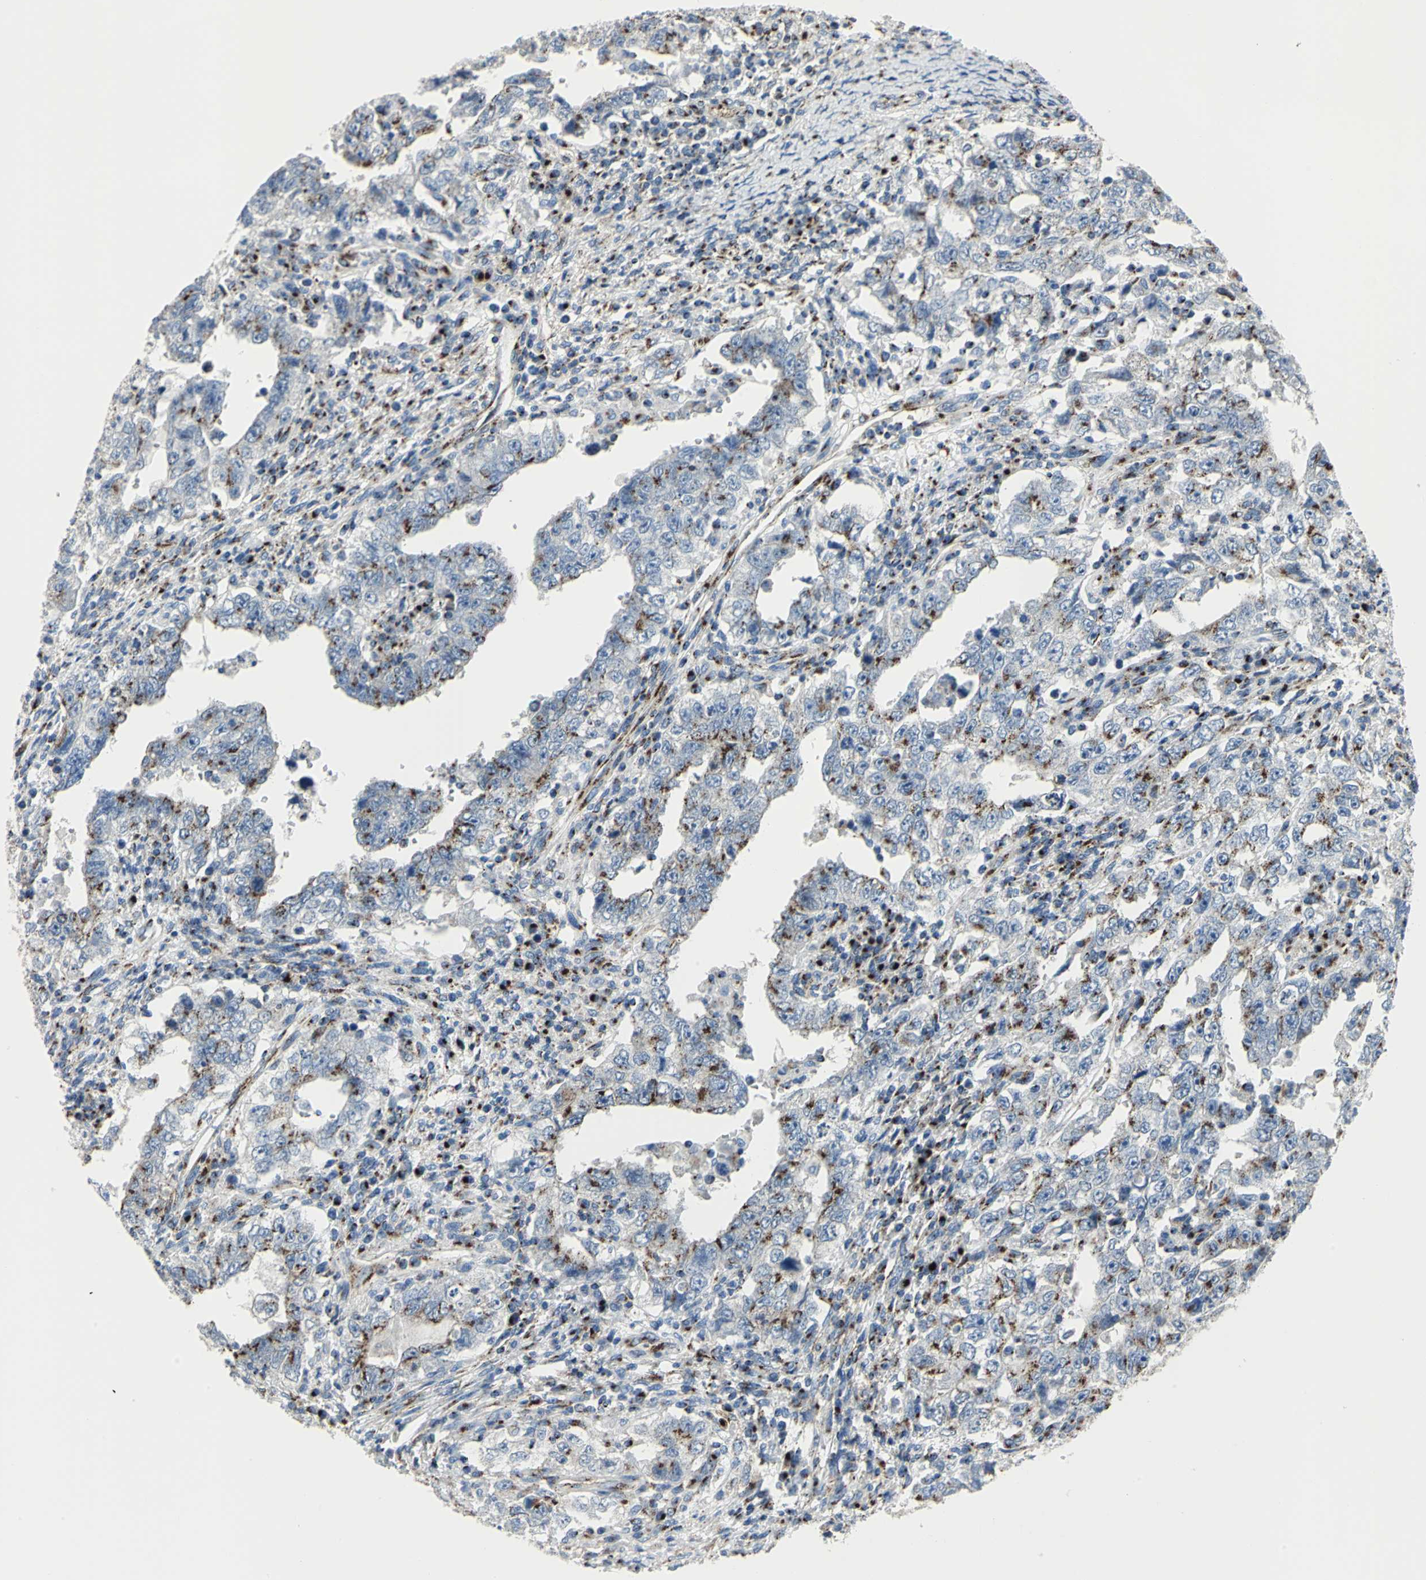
{"staining": {"intensity": "strong", "quantity": "25%-75%", "location": "cytoplasmic/membranous"}, "tissue": "testis cancer", "cell_type": "Tumor cells", "image_type": "cancer", "snomed": [{"axis": "morphology", "description": "Carcinoma, Embryonal, NOS"}, {"axis": "topography", "description": "Testis"}], "caption": "Protein expression analysis of human embryonal carcinoma (testis) reveals strong cytoplasmic/membranous positivity in approximately 25%-75% of tumor cells.", "gene": "GPR3", "patient": {"sex": "male", "age": 26}}